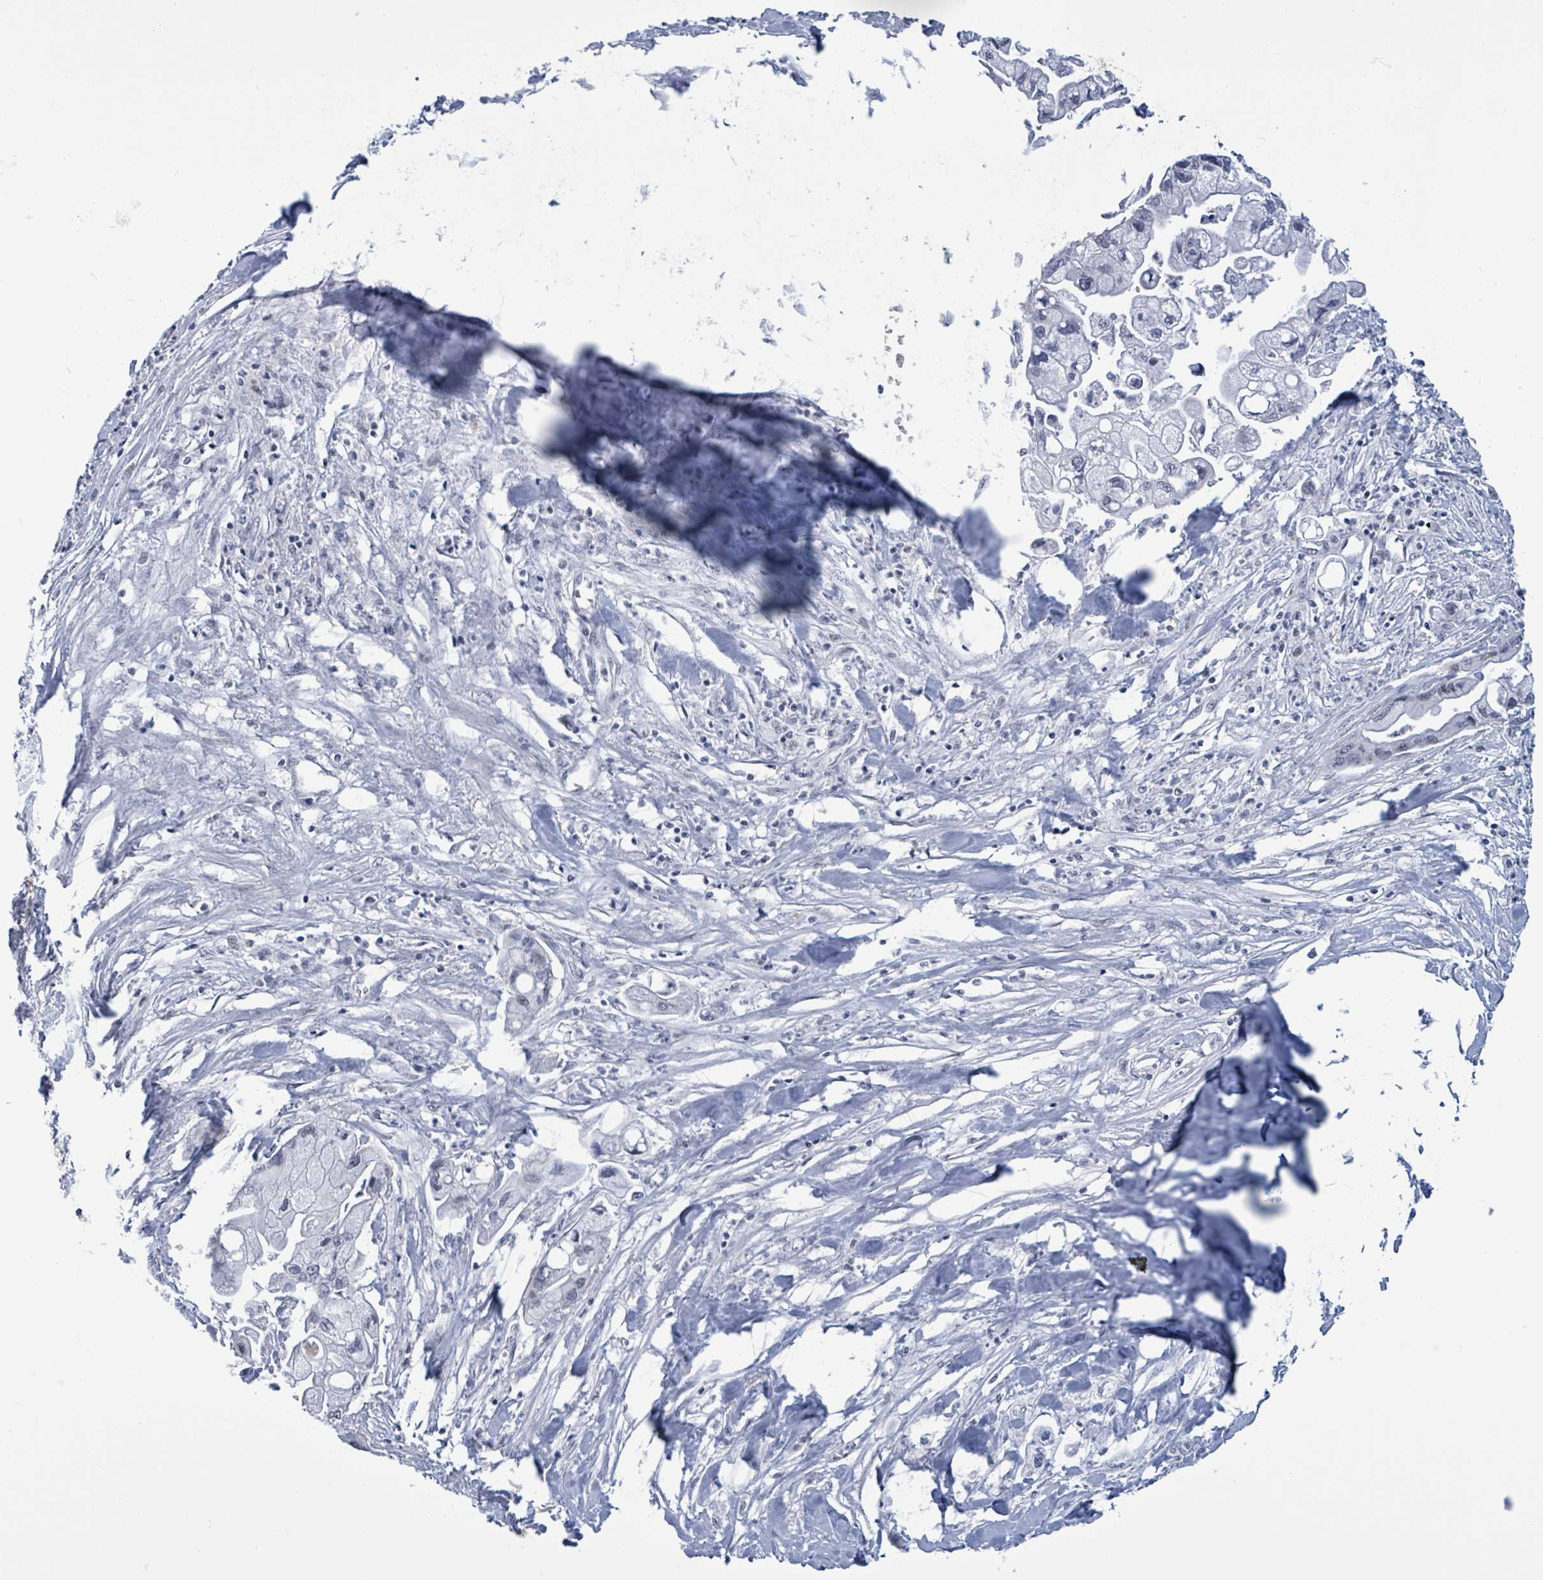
{"staining": {"intensity": "negative", "quantity": "none", "location": "none"}, "tissue": "pancreatic cancer", "cell_type": "Tumor cells", "image_type": "cancer", "snomed": [{"axis": "morphology", "description": "Adenocarcinoma, NOS"}, {"axis": "topography", "description": "Pancreas"}], "caption": "DAB immunohistochemical staining of pancreatic cancer reveals no significant expression in tumor cells.", "gene": "CT45A5", "patient": {"sex": "male", "age": 61}}